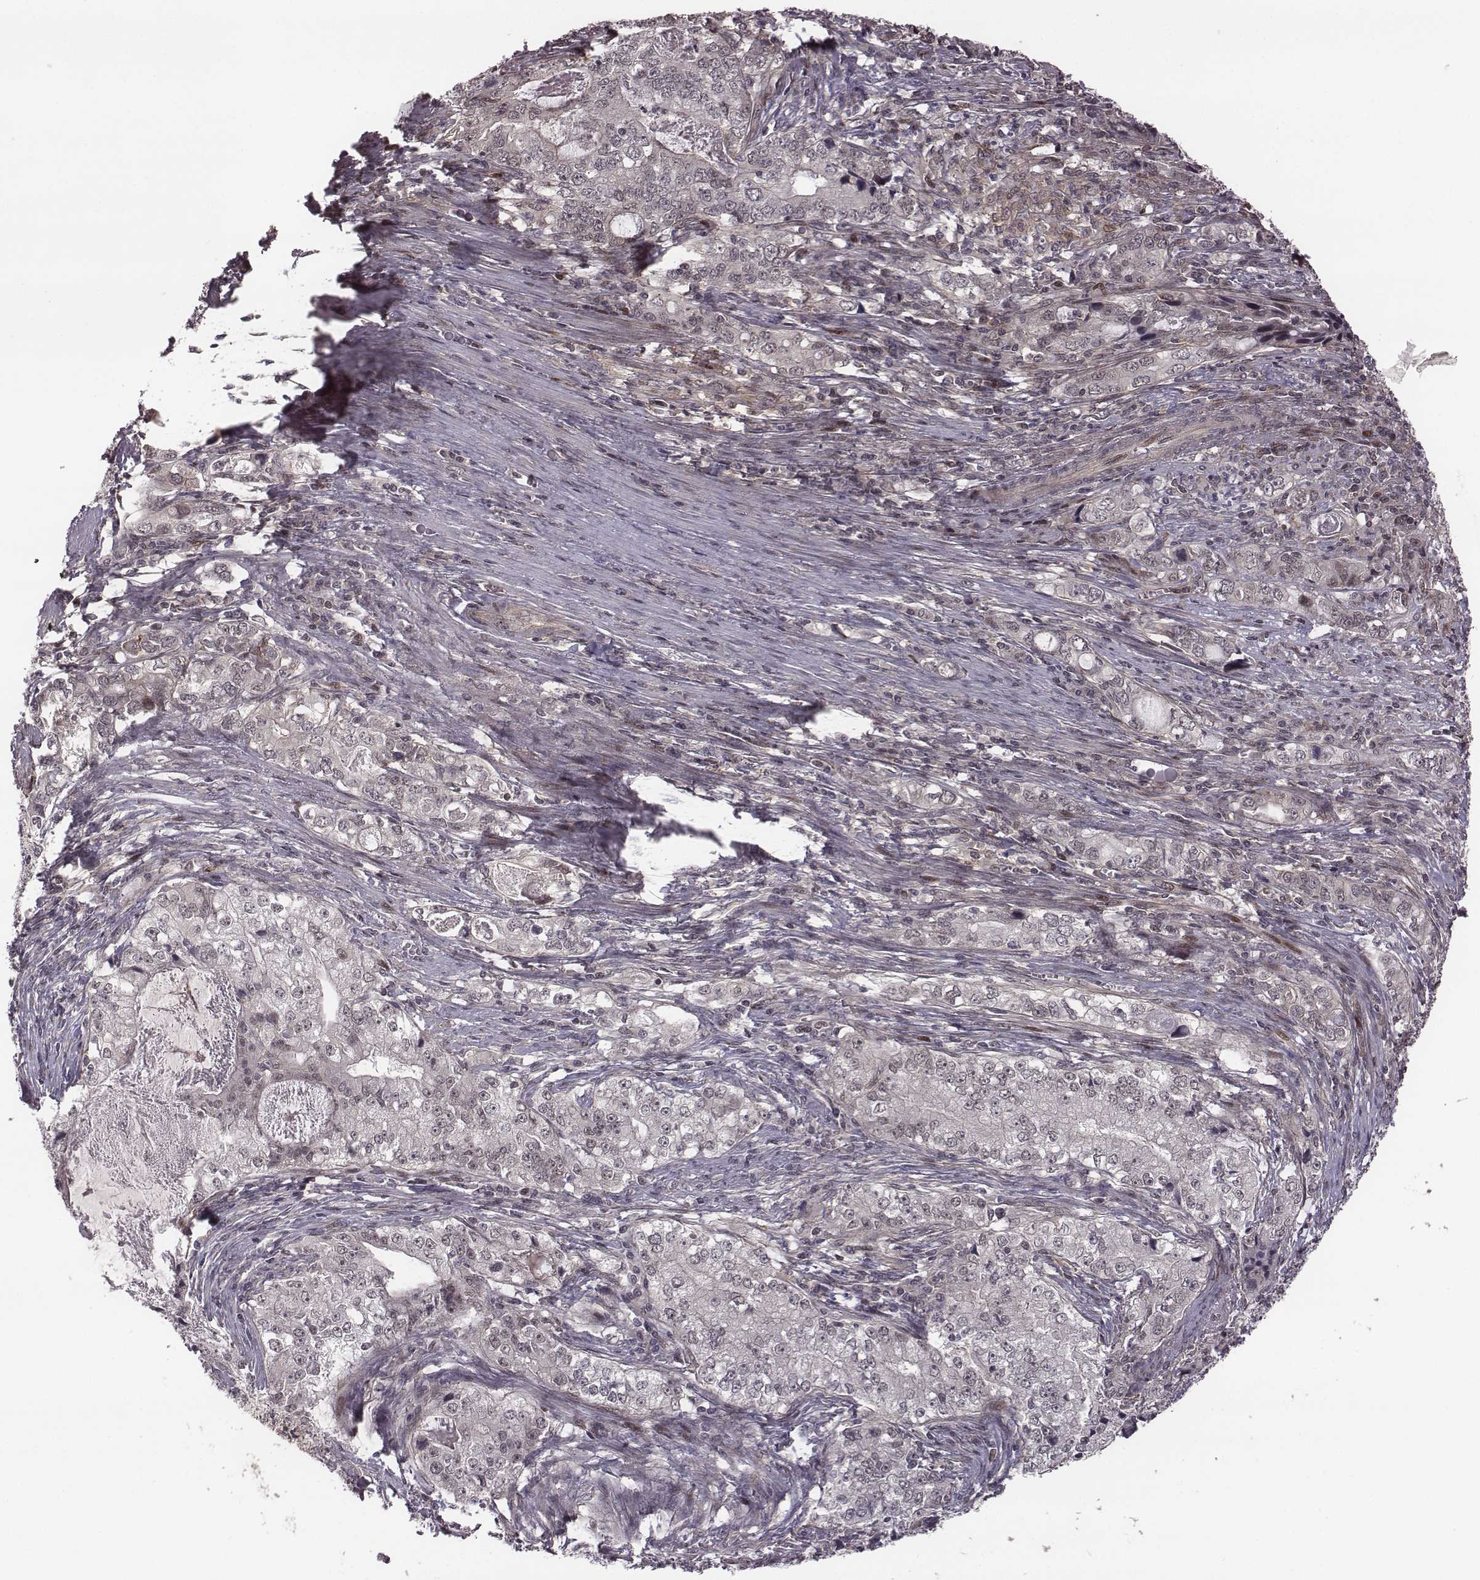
{"staining": {"intensity": "negative", "quantity": "none", "location": "none"}, "tissue": "stomach cancer", "cell_type": "Tumor cells", "image_type": "cancer", "snomed": [{"axis": "morphology", "description": "Adenocarcinoma, NOS"}, {"axis": "topography", "description": "Stomach, lower"}], "caption": "IHC of stomach cancer demonstrates no staining in tumor cells.", "gene": "RPL3", "patient": {"sex": "female", "age": 72}}